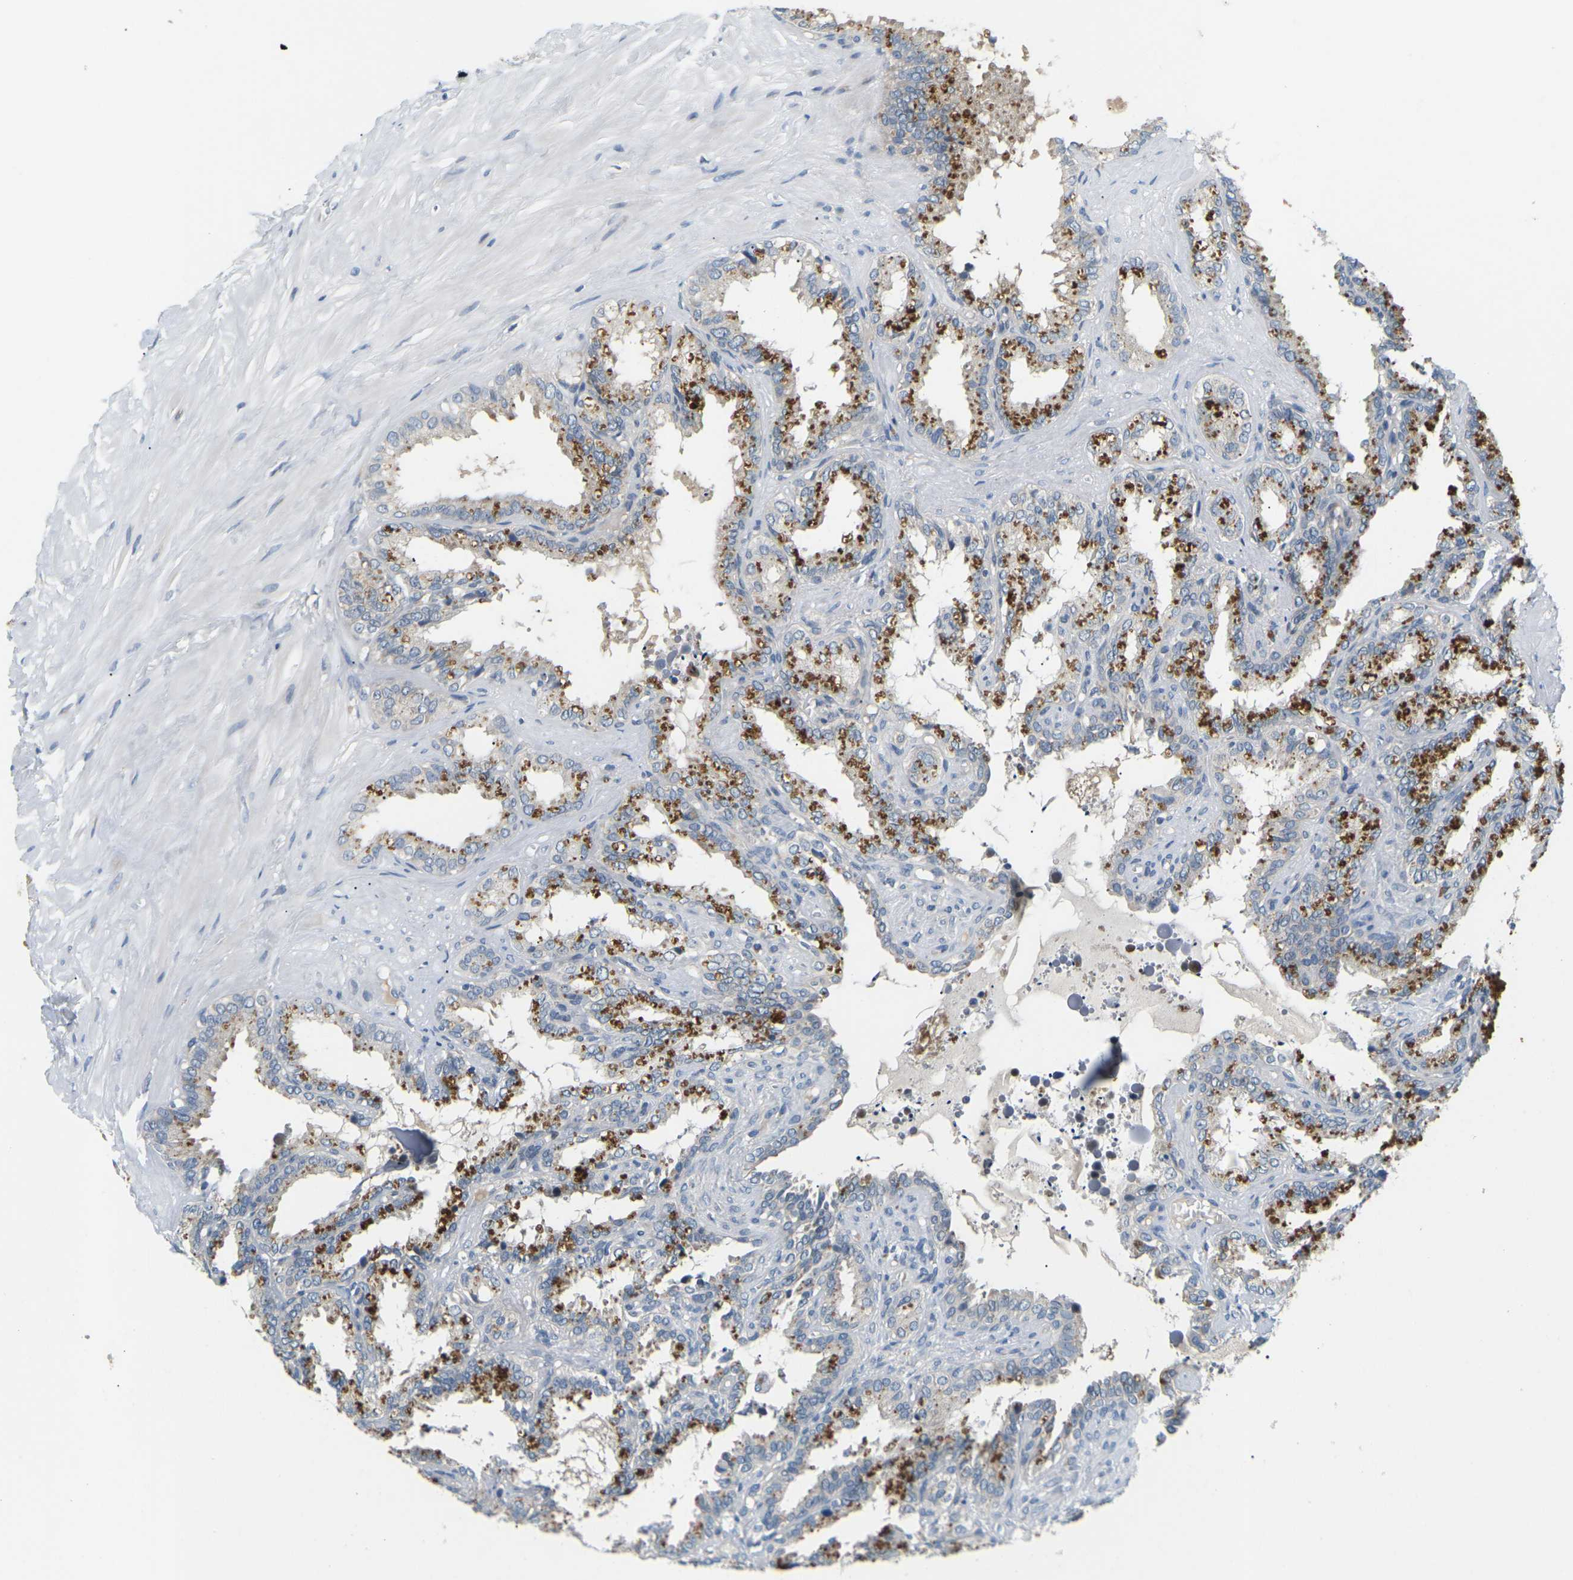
{"staining": {"intensity": "moderate", "quantity": "25%-75%", "location": "cytoplasmic/membranous"}, "tissue": "seminal vesicle", "cell_type": "Glandular cells", "image_type": "normal", "snomed": [{"axis": "morphology", "description": "Normal tissue, NOS"}, {"axis": "topography", "description": "Seminal veicle"}], "caption": "Immunohistochemistry image of benign human seminal vesicle stained for a protein (brown), which displays medium levels of moderate cytoplasmic/membranous staining in about 25%-75% of glandular cells.", "gene": "EVA1C", "patient": {"sex": "male", "age": 64}}